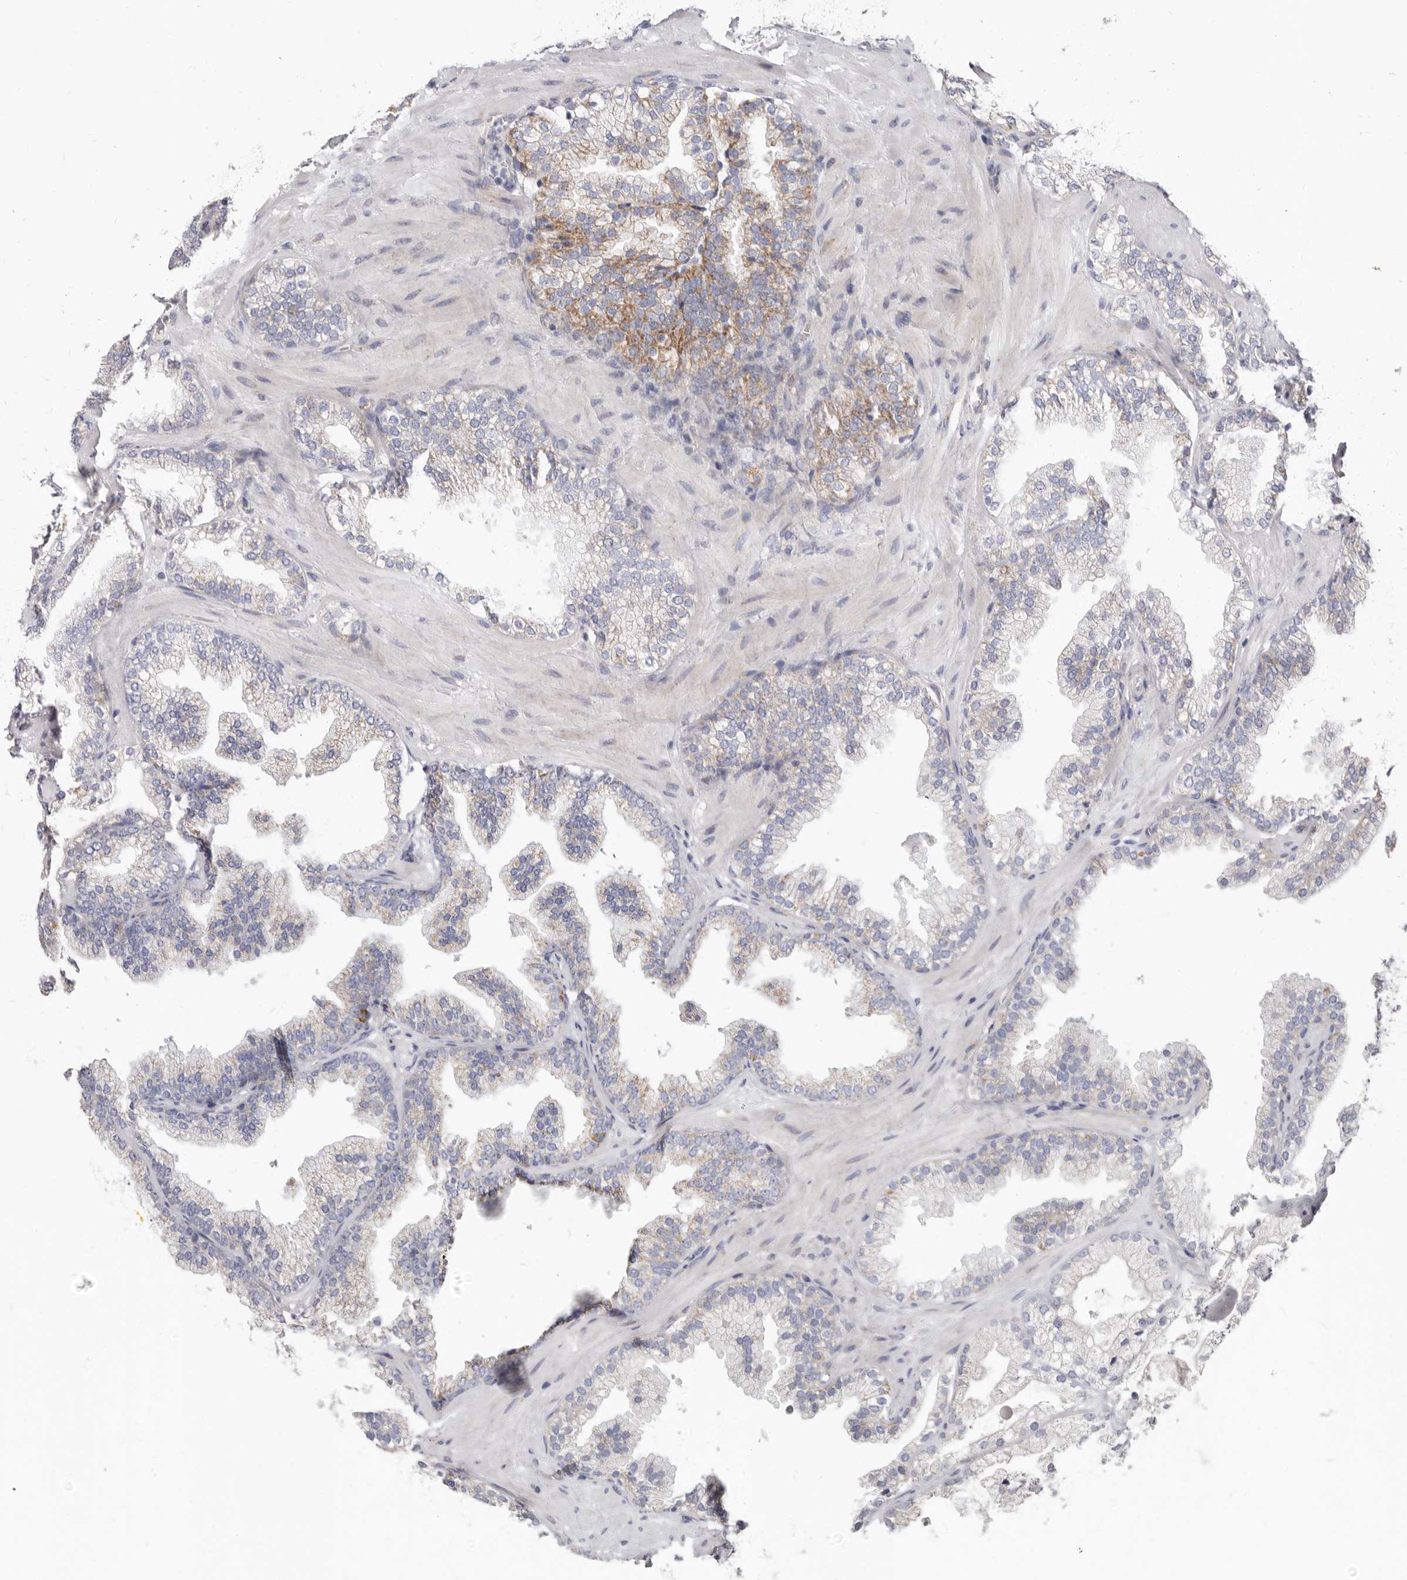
{"staining": {"intensity": "moderate", "quantity": "<25%", "location": "cytoplasmic/membranous"}, "tissue": "prostate cancer", "cell_type": "Tumor cells", "image_type": "cancer", "snomed": [{"axis": "morphology", "description": "Adenocarcinoma, High grade"}, {"axis": "topography", "description": "Prostate"}], "caption": "Human prostate cancer stained with a brown dye demonstrates moderate cytoplasmic/membranous positive positivity in about <25% of tumor cells.", "gene": "RSPO2", "patient": {"sex": "male", "age": 58}}